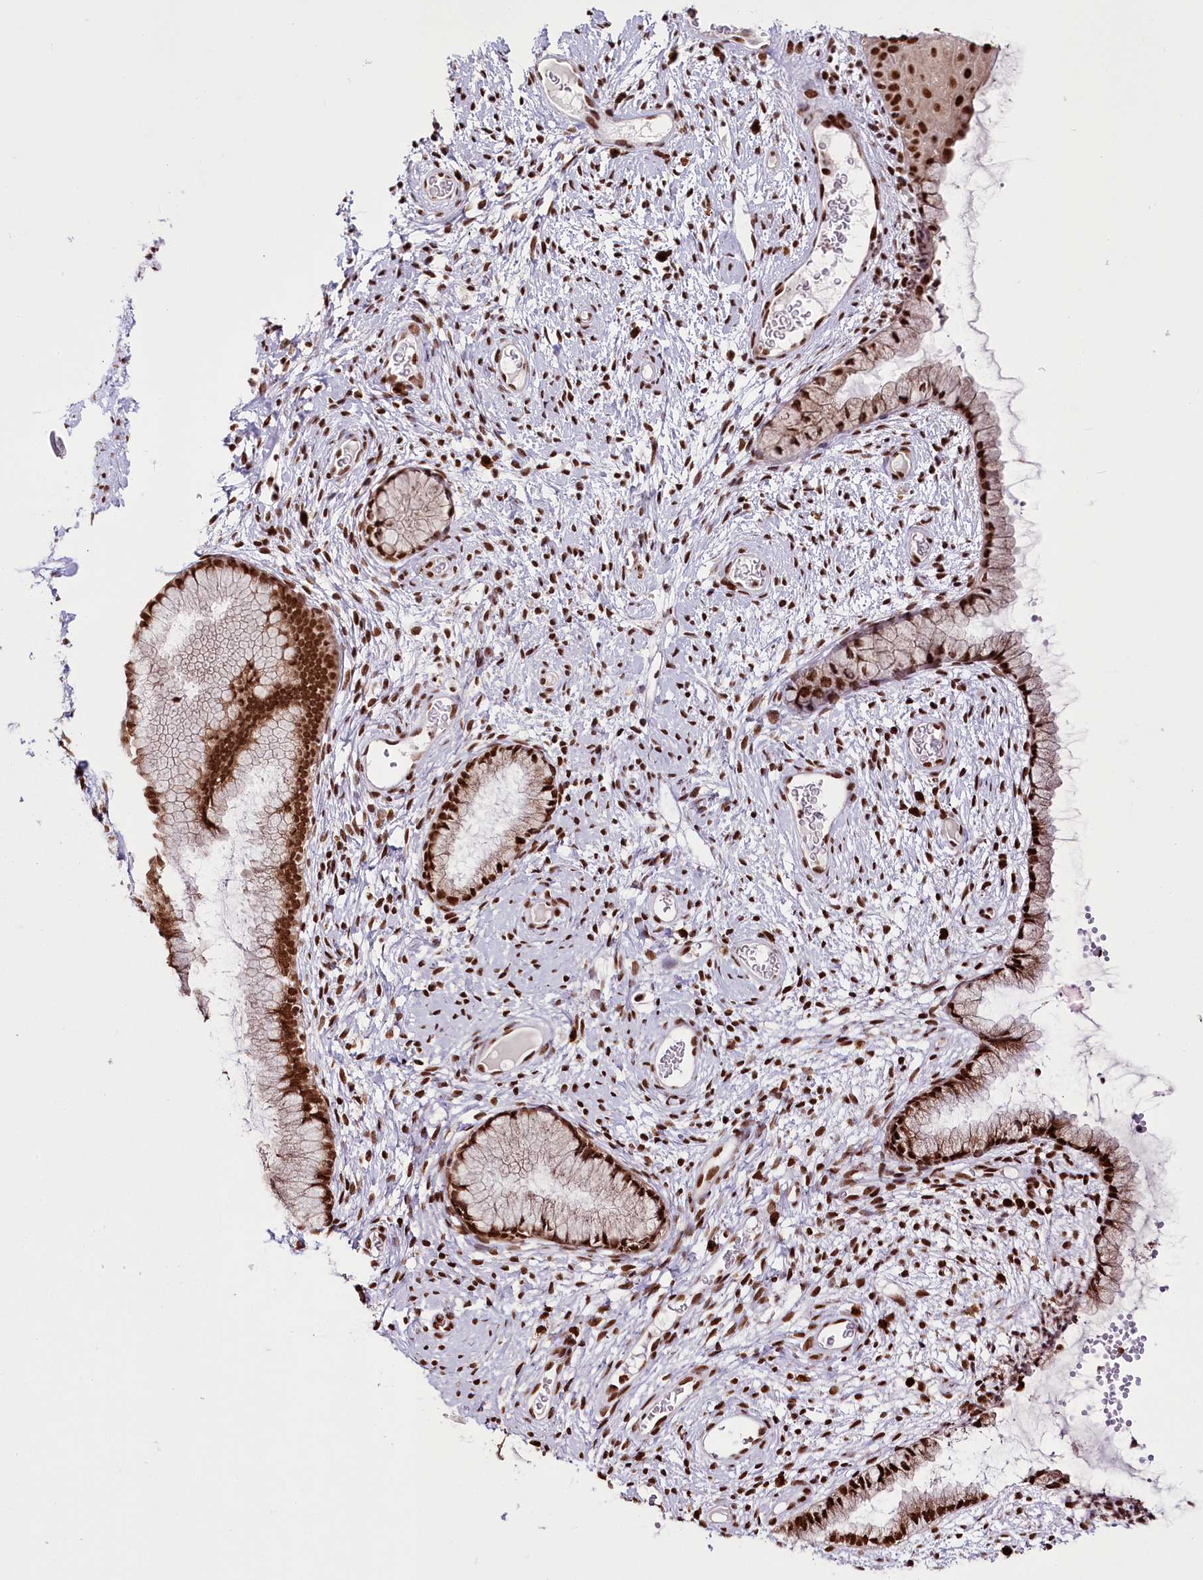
{"staining": {"intensity": "strong", "quantity": ">75%", "location": "nuclear"}, "tissue": "cervix", "cell_type": "Glandular cells", "image_type": "normal", "snomed": [{"axis": "morphology", "description": "Normal tissue, NOS"}, {"axis": "topography", "description": "Cervix"}], "caption": "Cervix stained for a protein (brown) demonstrates strong nuclear positive positivity in about >75% of glandular cells.", "gene": "SMARCE1", "patient": {"sex": "female", "age": 42}}